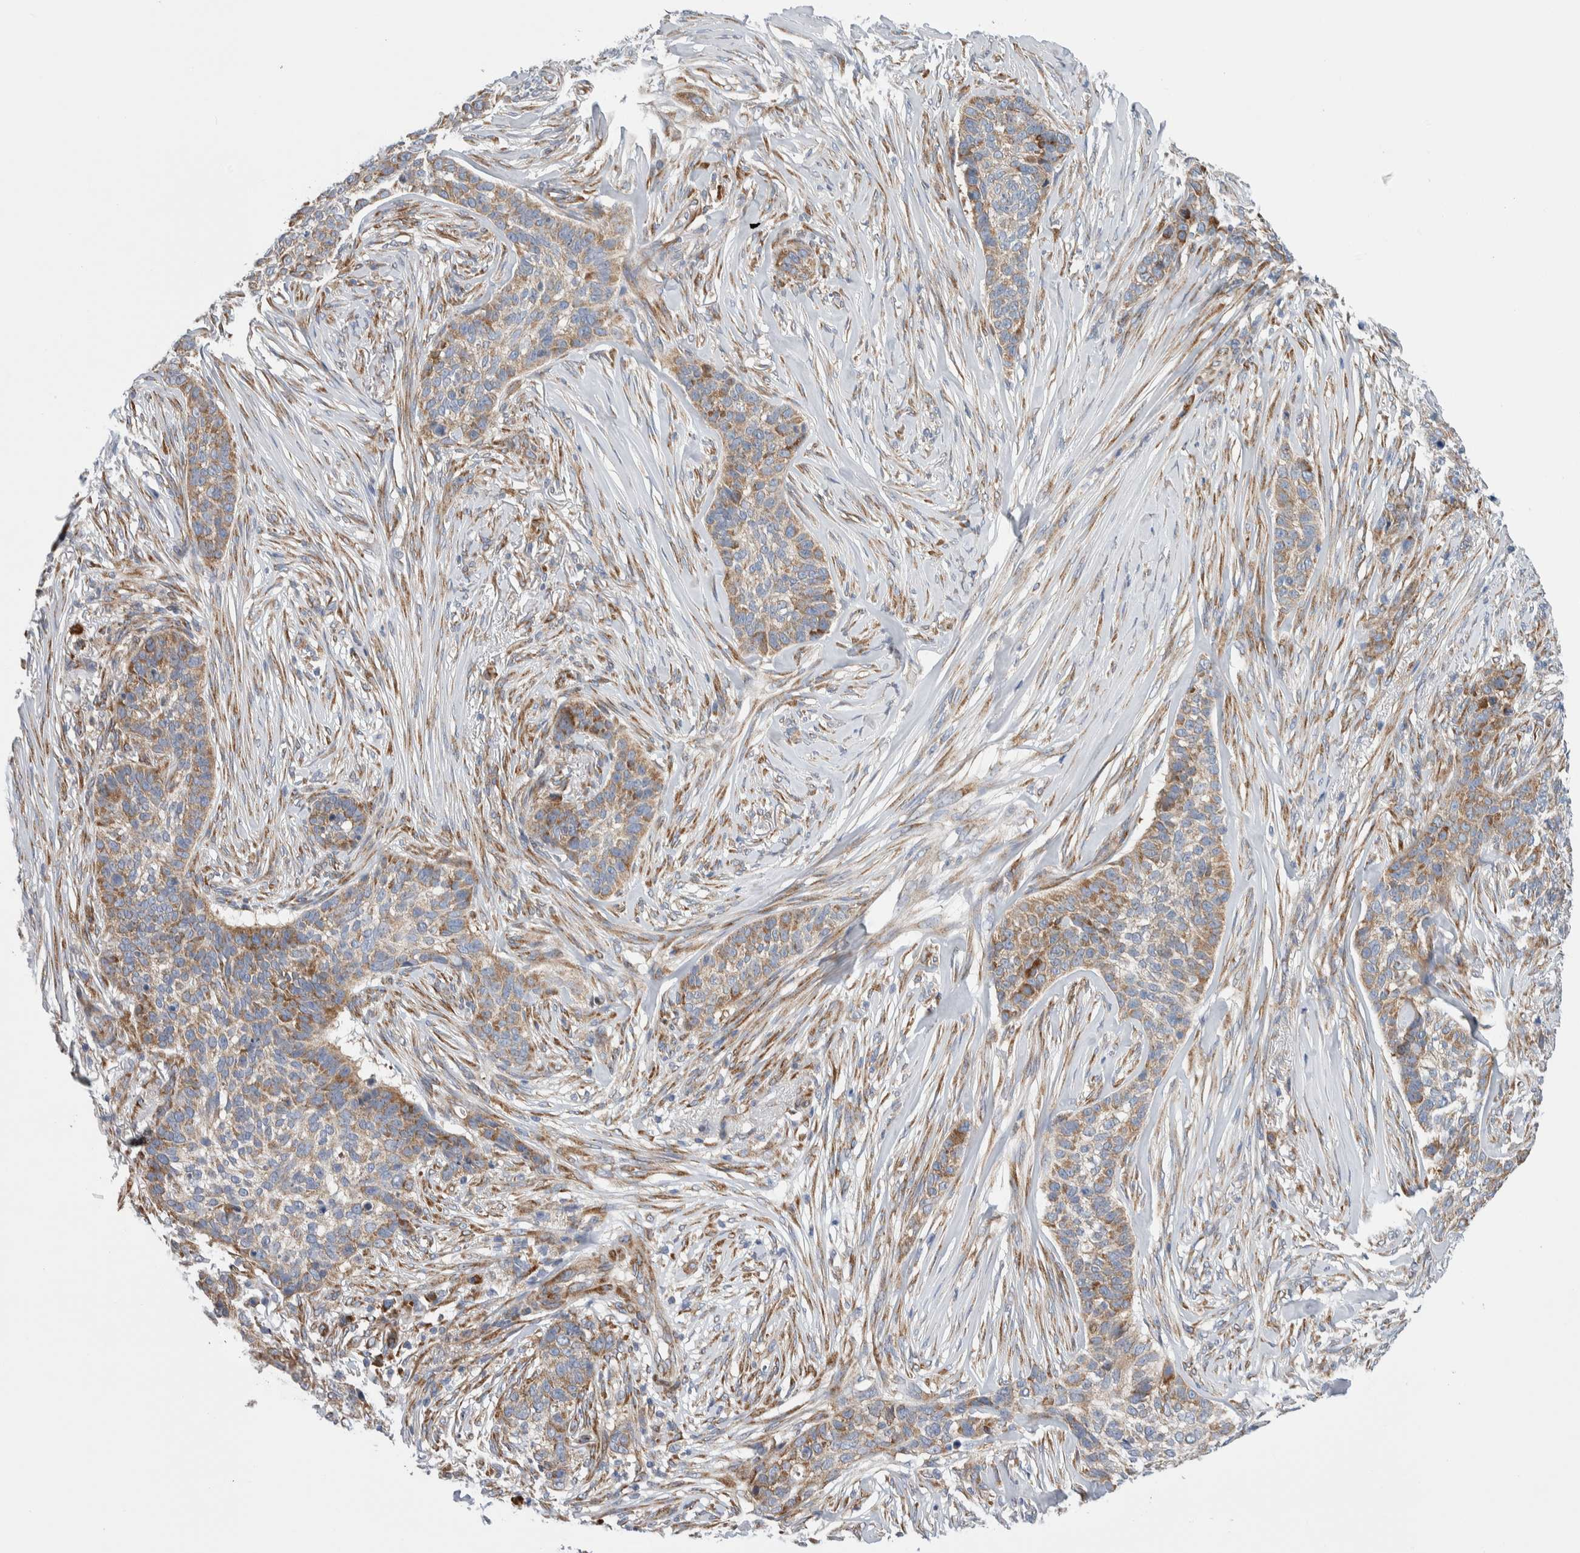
{"staining": {"intensity": "moderate", "quantity": ">75%", "location": "cytoplasmic/membranous"}, "tissue": "skin cancer", "cell_type": "Tumor cells", "image_type": "cancer", "snomed": [{"axis": "morphology", "description": "Basal cell carcinoma"}, {"axis": "topography", "description": "Skin"}], "caption": "Immunohistochemical staining of human skin cancer (basal cell carcinoma) shows moderate cytoplasmic/membranous protein expression in about >75% of tumor cells.", "gene": "RACK1", "patient": {"sex": "male", "age": 85}}